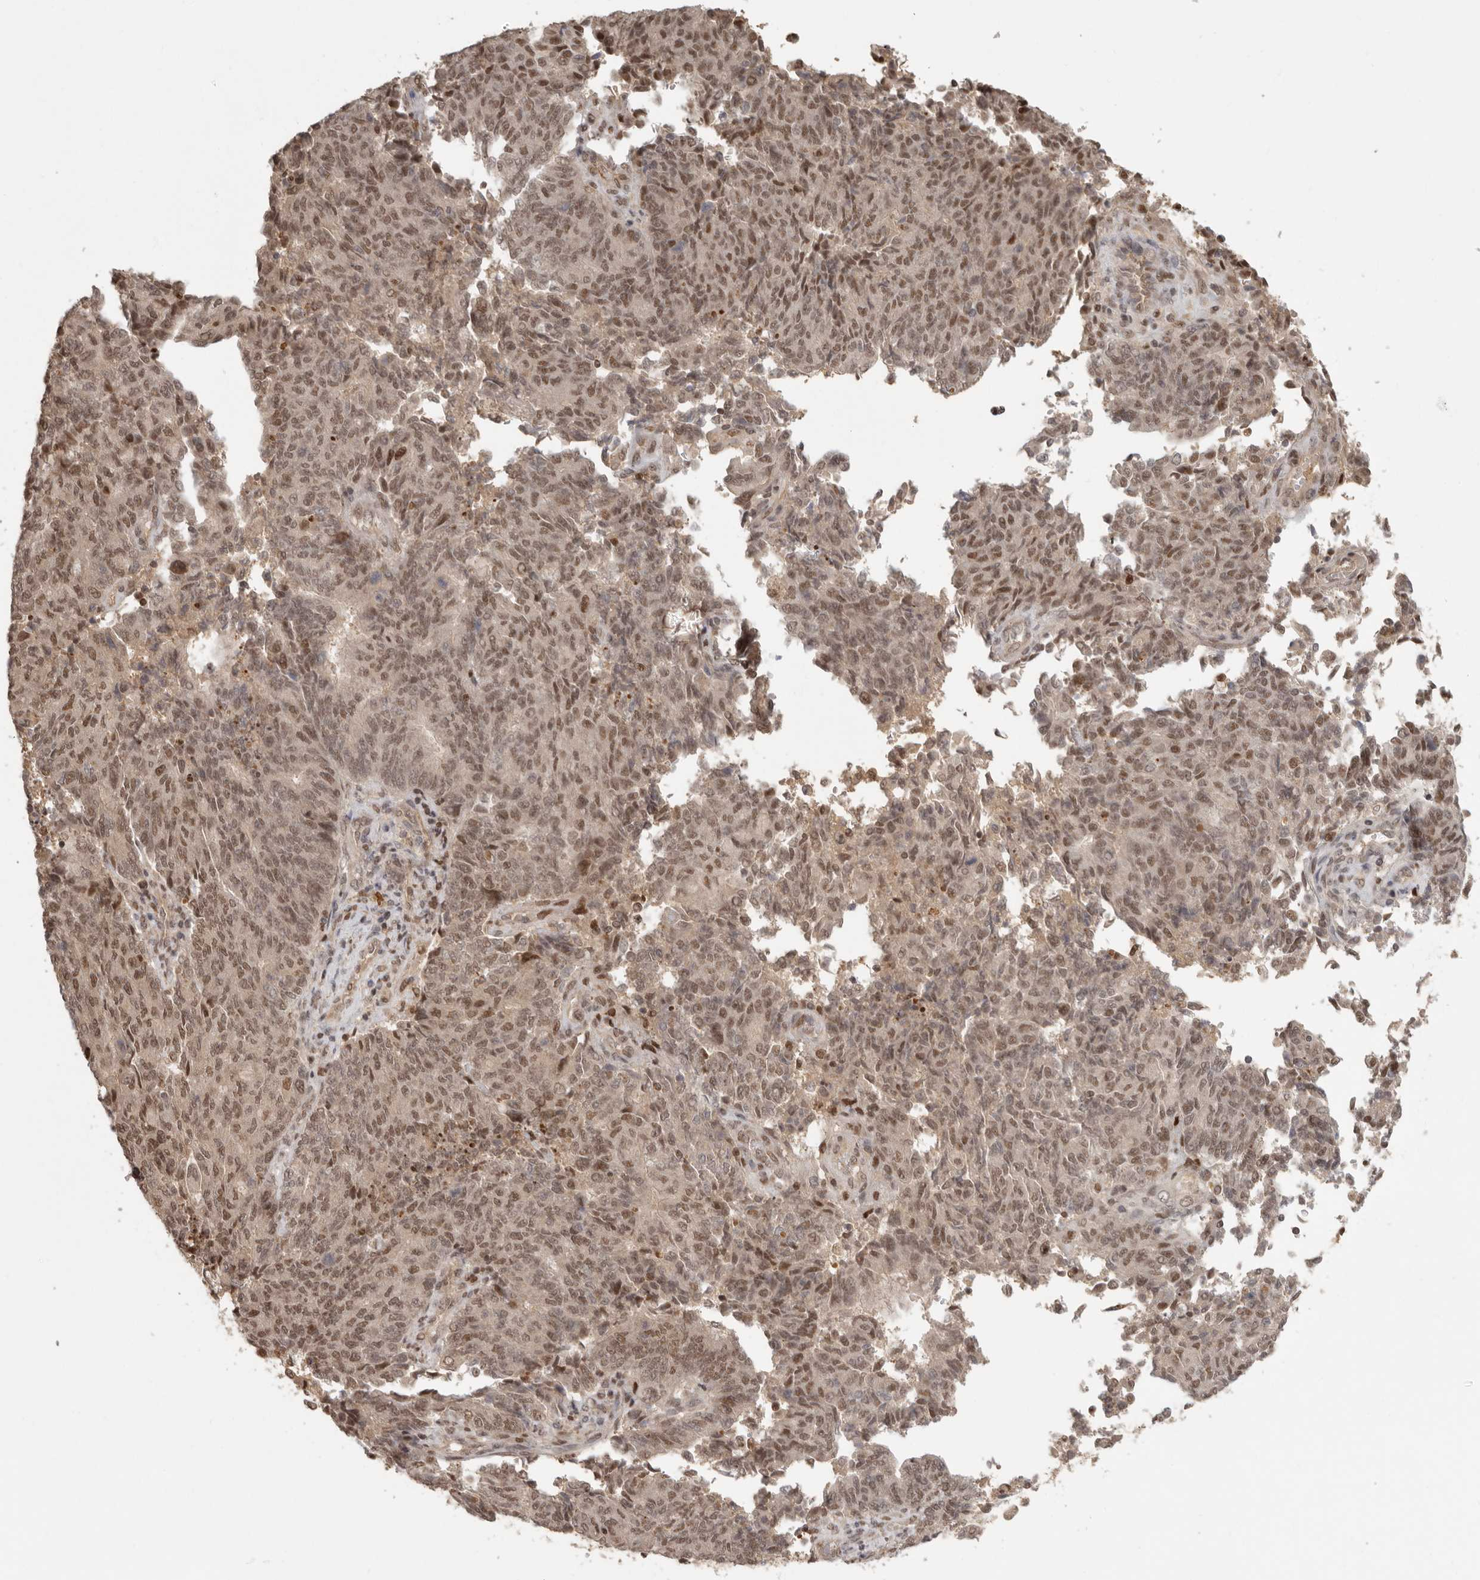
{"staining": {"intensity": "moderate", "quantity": ">75%", "location": "nuclear"}, "tissue": "endometrial cancer", "cell_type": "Tumor cells", "image_type": "cancer", "snomed": [{"axis": "morphology", "description": "Adenocarcinoma, NOS"}, {"axis": "topography", "description": "Endometrium"}], "caption": "Protein staining of adenocarcinoma (endometrial) tissue reveals moderate nuclear staining in approximately >75% of tumor cells.", "gene": "PSMA5", "patient": {"sex": "female", "age": 80}}